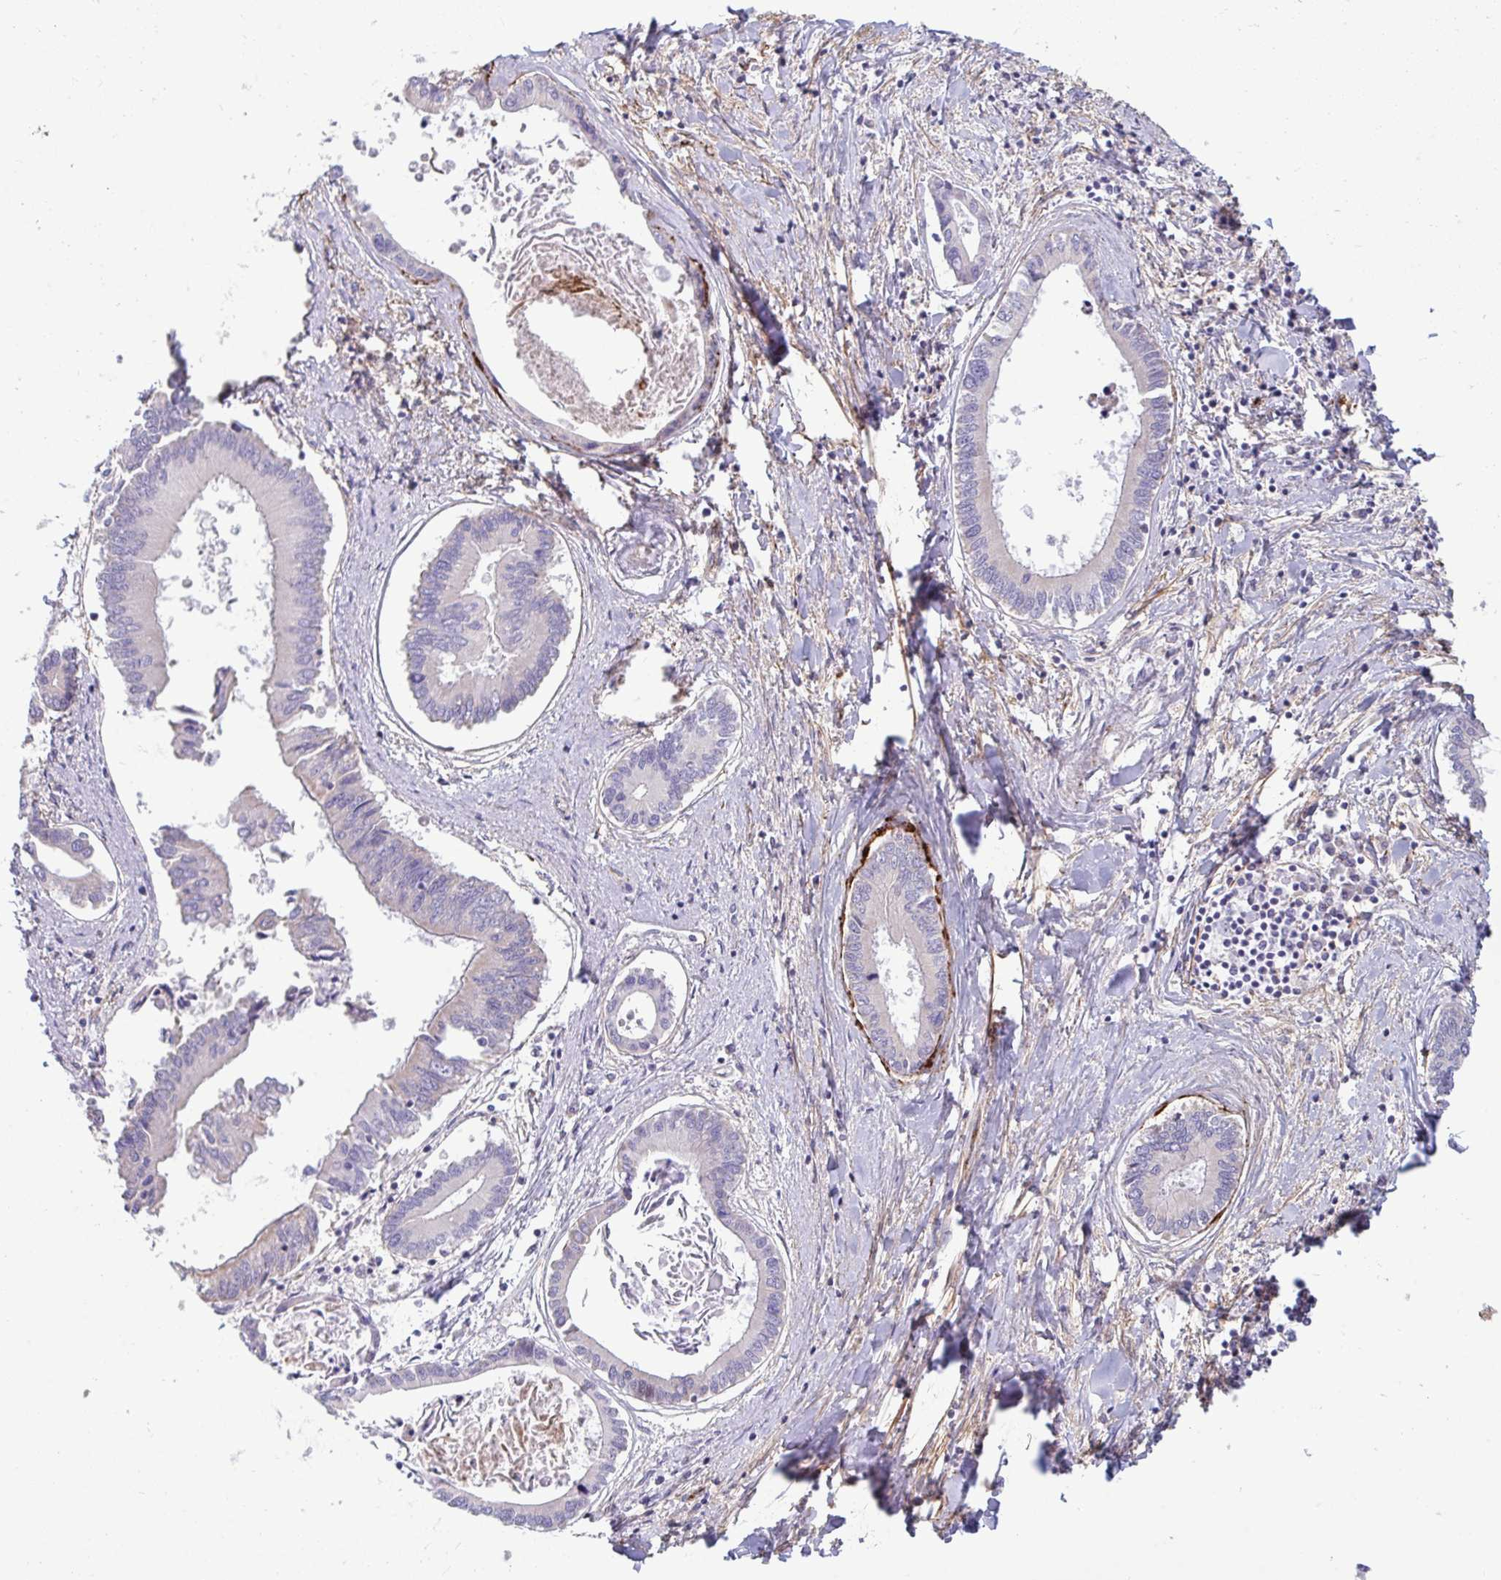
{"staining": {"intensity": "negative", "quantity": "none", "location": "none"}, "tissue": "liver cancer", "cell_type": "Tumor cells", "image_type": "cancer", "snomed": [{"axis": "morphology", "description": "Cholangiocarcinoma"}, {"axis": "topography", "description": "Liver"}], "caption": "Immunohistochemistry (IHC) histopathology image of neoplastic tissue: human cholangiocarcinoma (liver) stained with DAB demonstrates no significant protein positivity in tumor cells.", "gene": "IL37", "patient": {"sex": "male", "age": 66}}